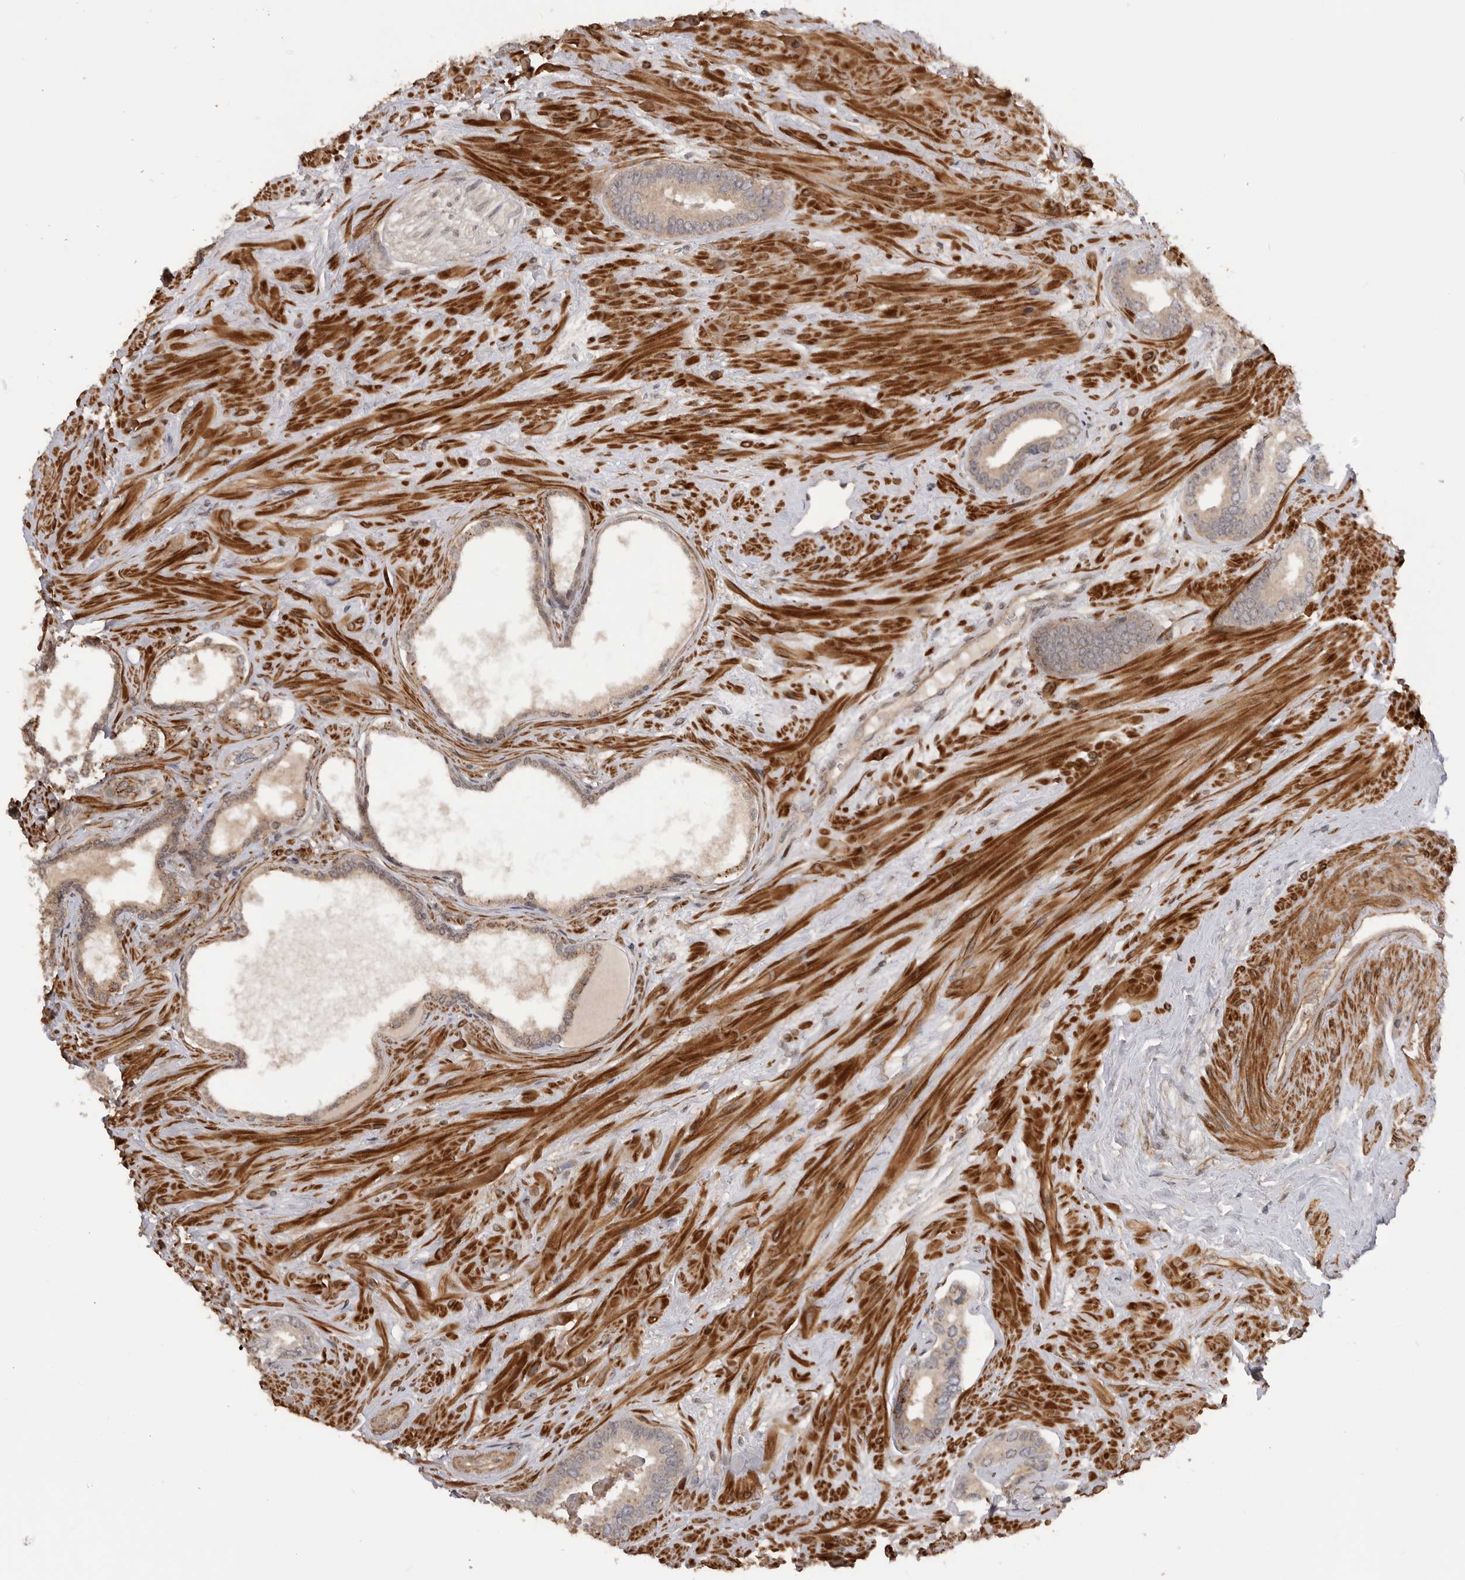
{"staining": {"intensity": "weak", "quantity": "<25%", "location": "cytoplasmic/membranous"}, "tissue": "prostate cancer", "cell_type": "Tumor cells", "image_type": "cancer", "snomed": [{"axis": "morphology", "description": "Adenocarcinoma, Low grade"}, {"axis": "topography", "description": "Prostate"}], "caption": "Adenocarcinoma (low-grade) (prostate) was stained to show a protein in brown. There is no significant staining in tumor cells. (Stains: DAB immunohistochemistry (IHC) with hematoxylin counter stain, Microscopy: brightfield microscopy at high magnification).", "gene": "TRIM56", "patient": {"sex": "male", "age": 71}}